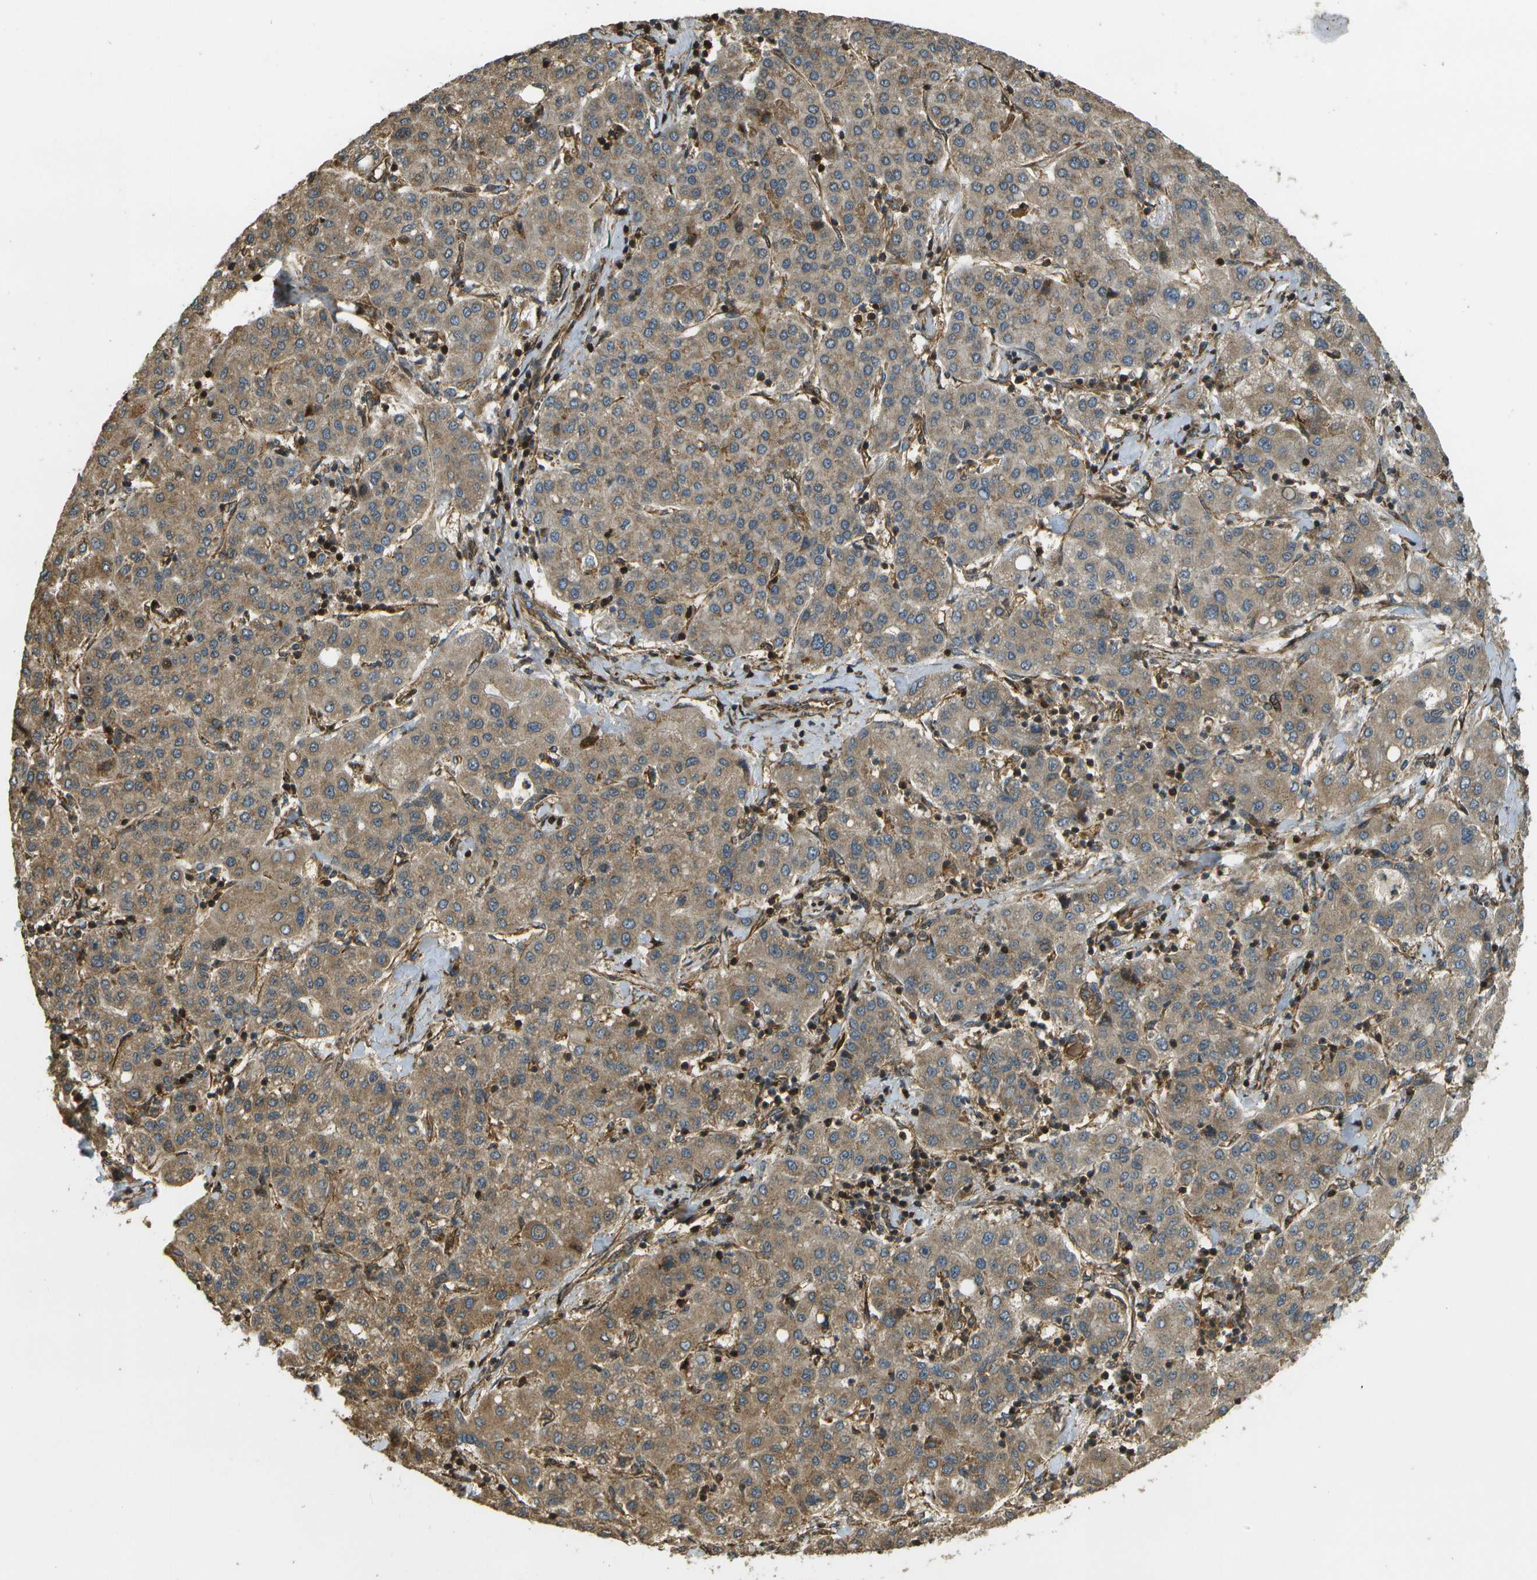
{"staining": {"intensity": "moderate", "quantity": ">75%", "location": "cytoplasmic/membranous"}, "tissue": "liver cancer", "cell_type": "Tumor cells", "image_type": "cancer", "snomed": [{"axis": "morphology", "description": "Carcinoma, Hepatocellular, NOS"}, {"axis": "topography", "description": "Liver"}], "caption": "An image of liver hepatocellular carcinoma stained for a protein shows moderate cytoplasmic/membranous brown staining in tumor cells. The staining is performed using DAB brown chromogen to label protein expression. The nuclei are counter-stained blue using hematoxylin.", "gene": "LRP12", "patient": {"sex": "male", "age": 65}}